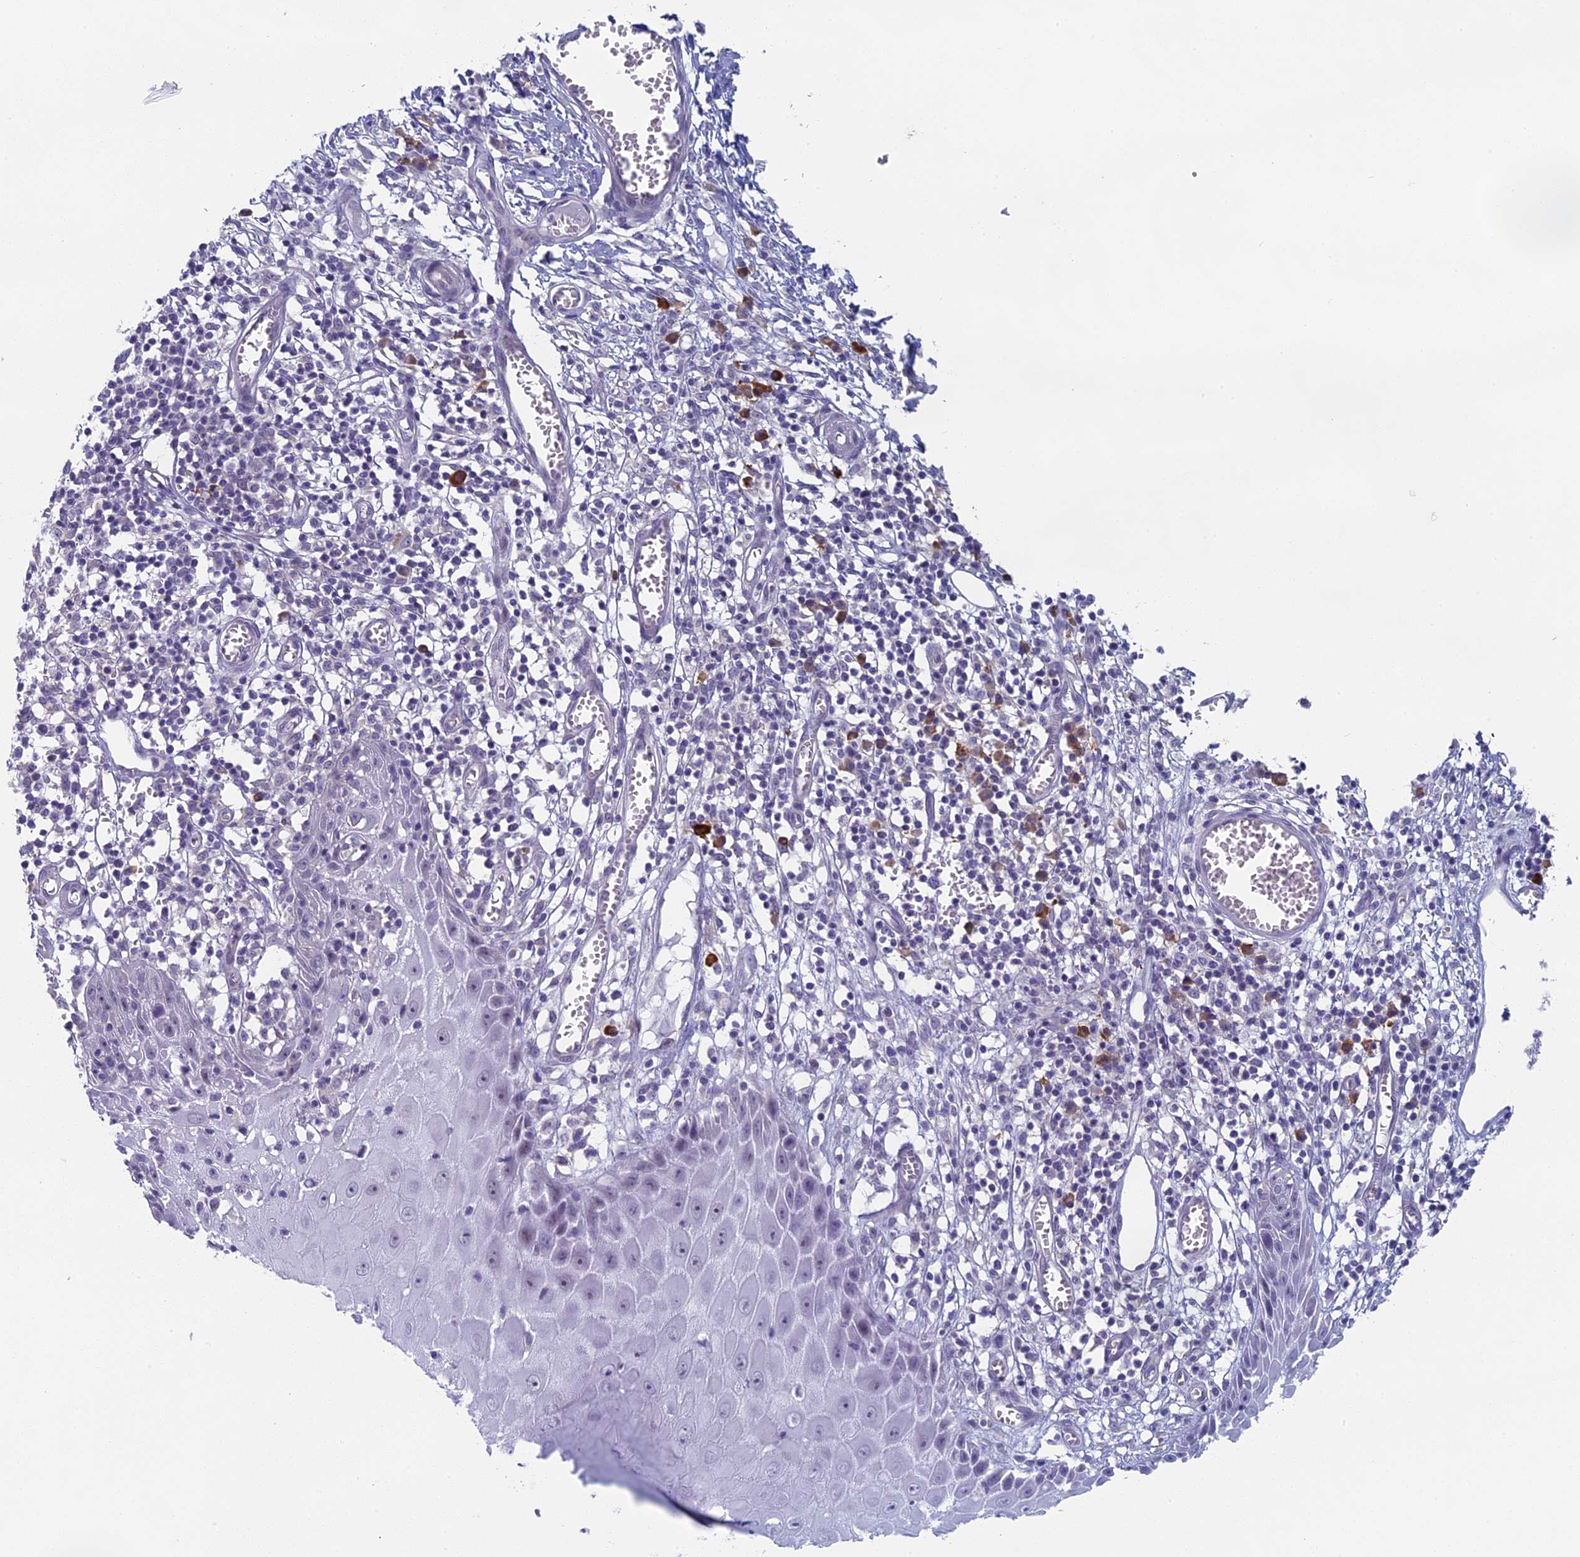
{"staining": {"intensity": "negative", "quantity": "none", "location": "none"}, "tissue": "skin cancer", "cell_type": "Tumor cells", "image_type": "cancer", "snomed": [{"axis": "morphology", "description": "Squamous cell carcinoma, NOS"}, {"axis": "topography", "description": "Skin"}], "caption": "The image shows no significant positivity in tumor cells of skin cancer.", "gene": "CNEP1R1", "patient": {"sex": "female", "age": 73}}